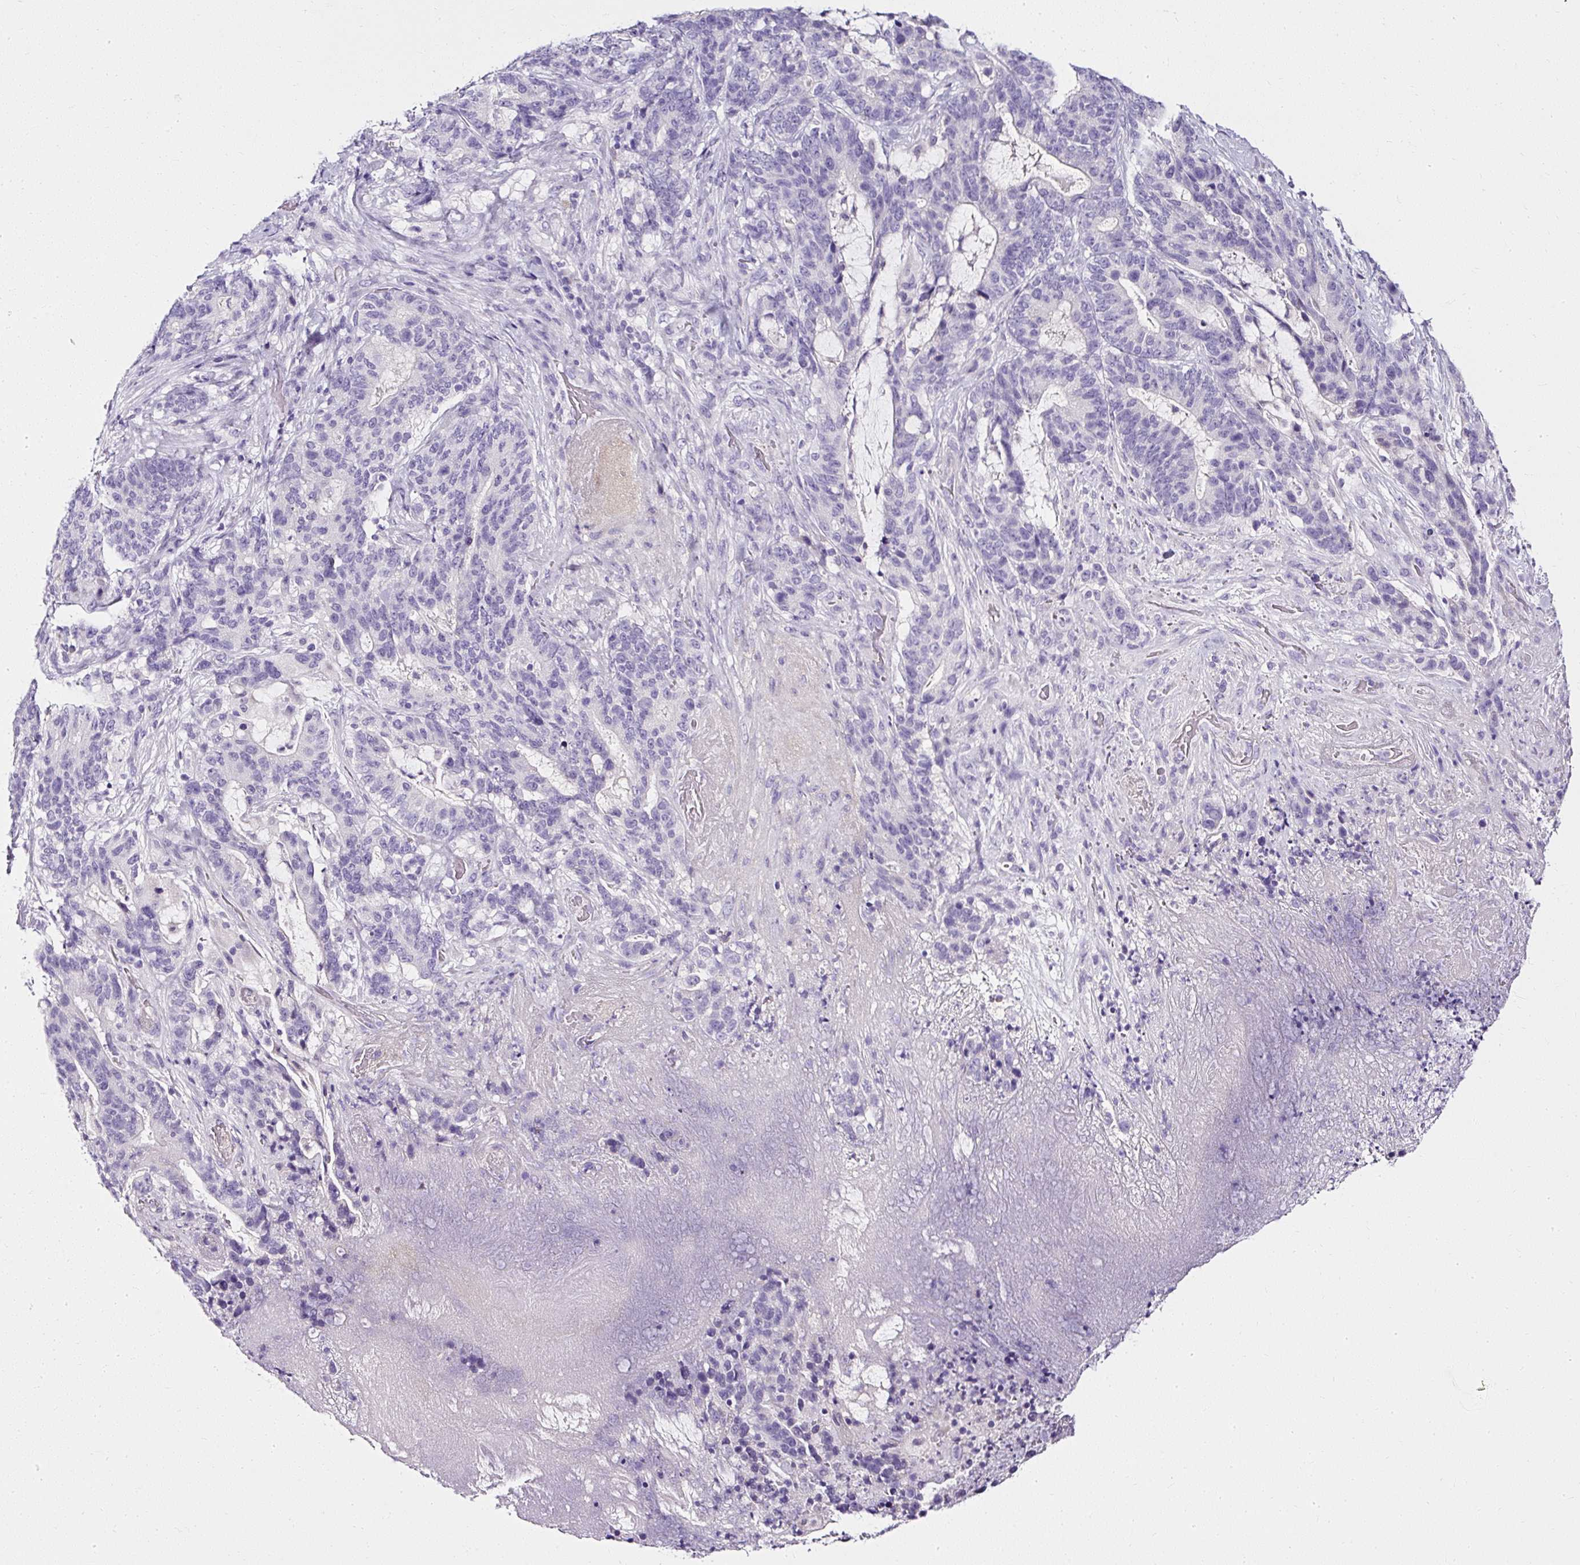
{"staining": {"intensity": "negative", "quantity": "none", "location": "none"}, "tissue": "stomach cancer", "cell_type": "Tumor cells", "image_type": "cancer", "snomed": [{"axis": "morphology", "description": "Normal tissue, NOS"}, {"axis": "morphology", "description": "Adenocarcinoma, NOS"}, {"axis": "topography", "description": "Stomach"}], "caption": "Tumor cells are negative for protein expression in human stomach cancer (adenocarcinoma). The staining is performed using DAB brown chromogen with nuclei counter-stained in using hematoxylin.", "gene": "ATP2A1", "patient": {"sex": "female", "age": 64}}